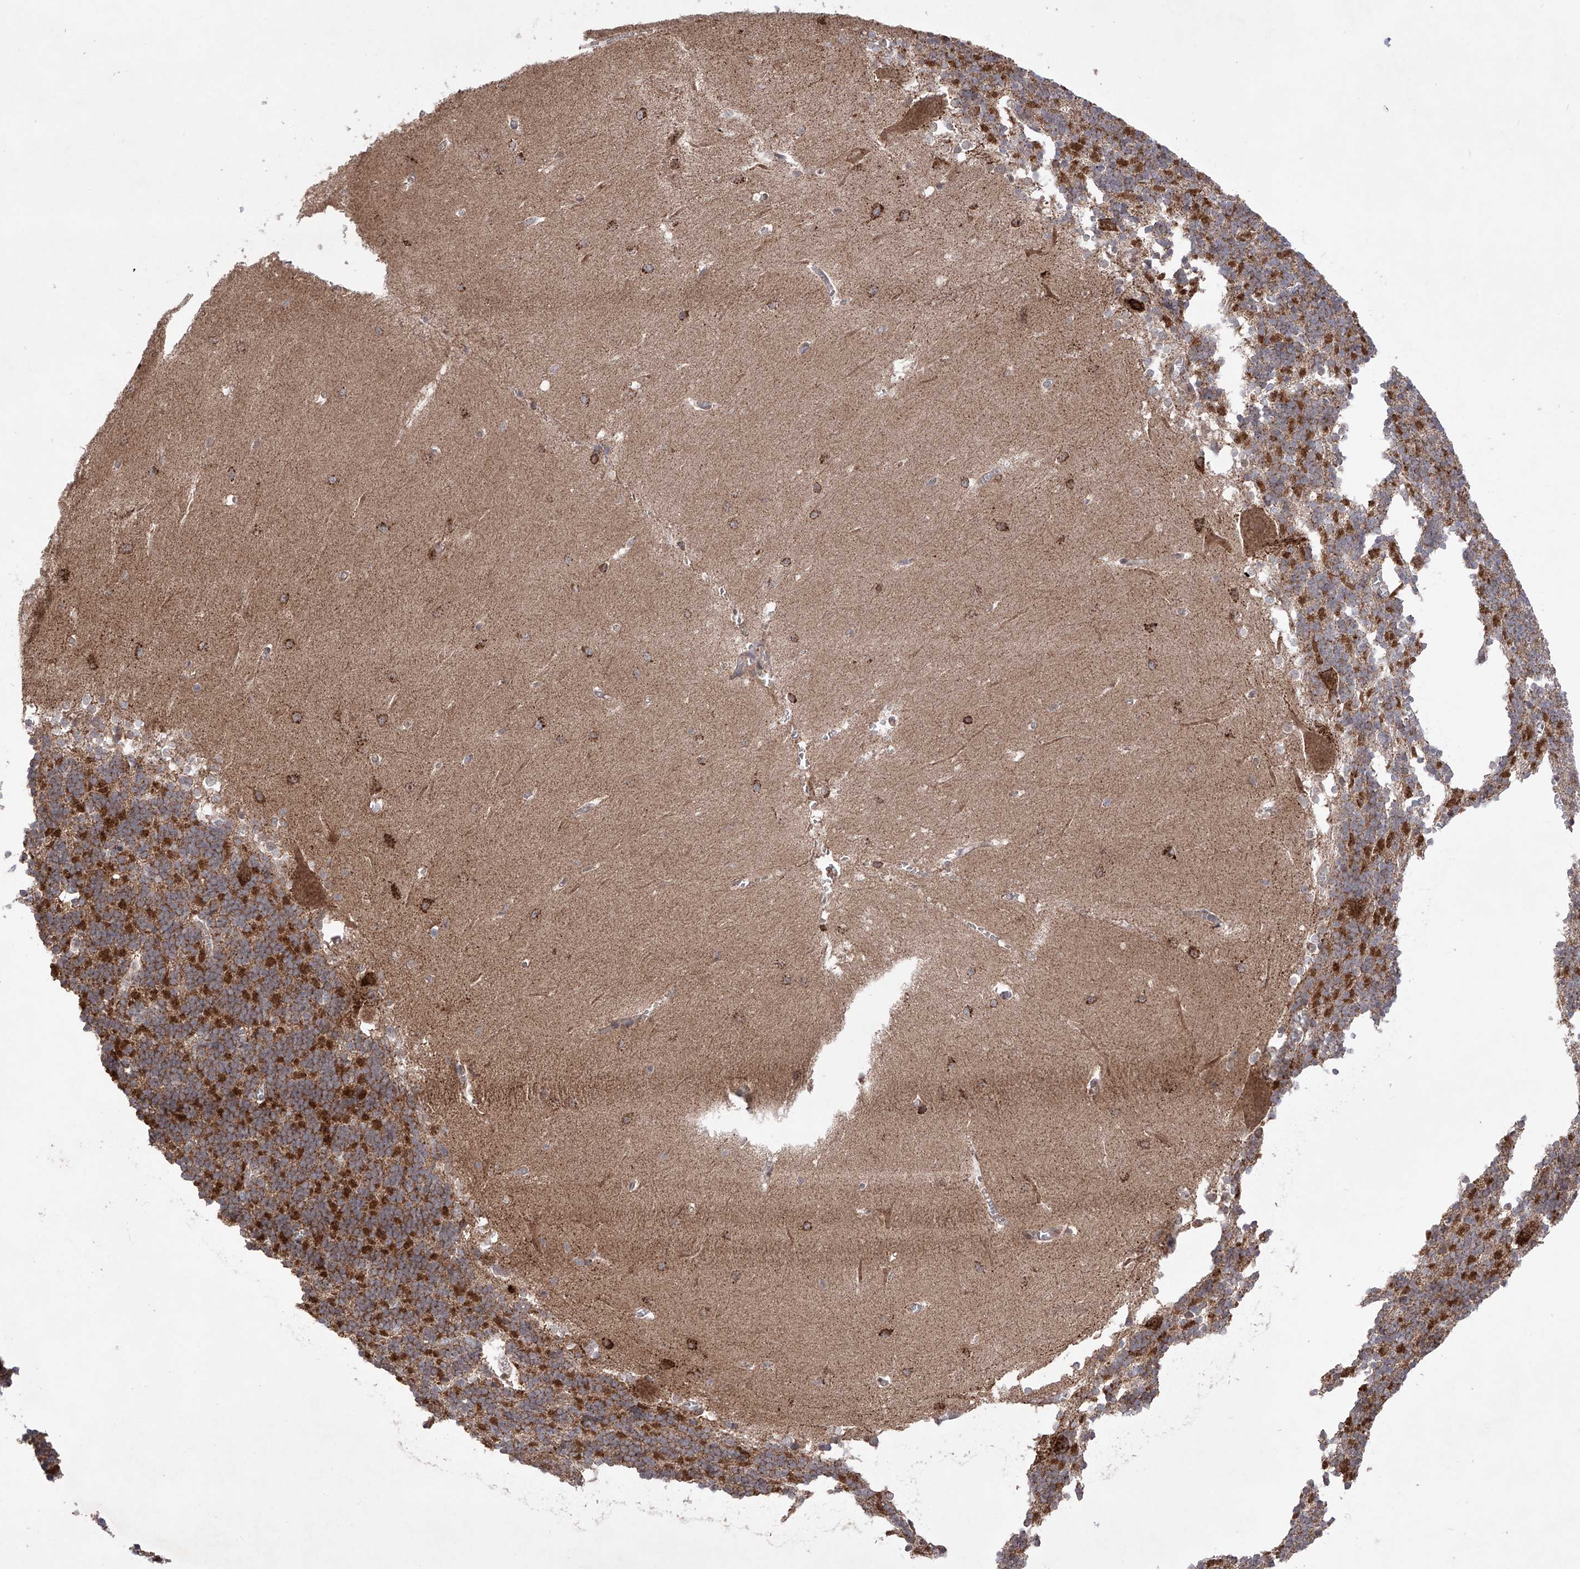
{"staining": {"intensity": "strong", "quantity": "<25%", "location": "cytoplasmic/membranous"}, "tissue": "cerebellum", "cell_type": "Cells in granular layer", "image_type": "normal", "snomed": [{"axis": "morphology", "description": "Normal tissue, NOS"}, {"axis": "topography", "description": "Cerebellum"}], "caption": "Normal cerebellum displays strong cytoplasmic/membranous expression in approximately <25% of cells in granular layer, visualized by immunohistochemistry.", "gene": "SDHAF4", "patient": {"sex": "male", "age": 37}}